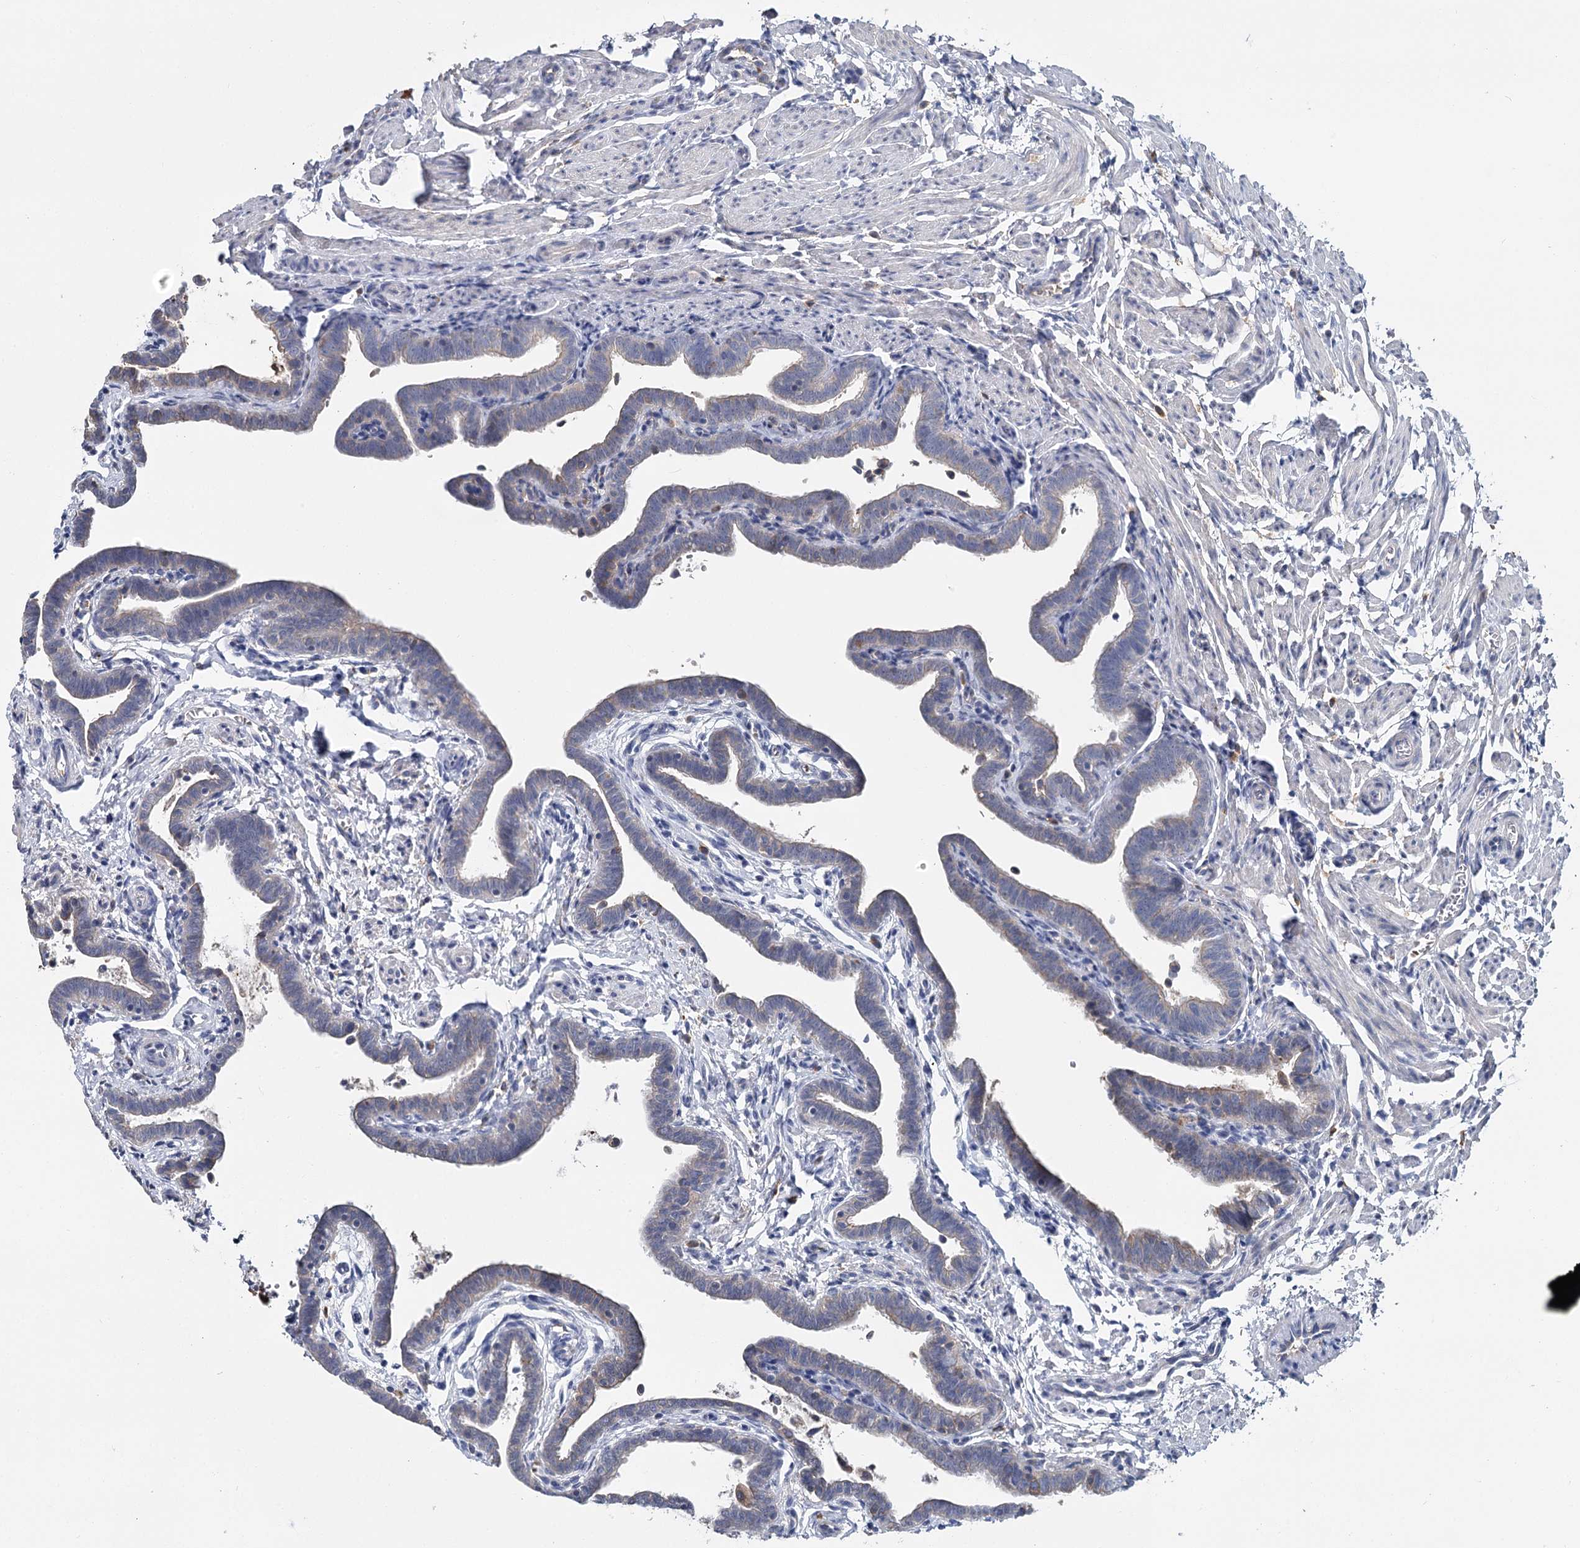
{"staining": {"intensity": "moderate", "quantity": "<25%", "location": "cytoplasmic/membranous"}, "tissue": "fallopian tube", "cell_type": "Glandular cells", "image_type": "normal", "snomed": [{"axis": "morphology", "description": "Normal tissue, NOS"}, {"axis": "topography", "description": "Fallopian tube"}], "caption": "Immunohistochemistry staining of normal fallopian tube, which exhibits low levels of moderate cytoplasmic/membranous staining in about <25% of glandular cells indicating moderate cytoplasmic/membranous protein expression. The staining was performed using DAB (3,3'-diaminobenzidine) (brown) for protein detection and nuclei were counterstained in hematoxylin (blue).", "gene": "ANKRD16", "patient": {"sex": "female", "age": 36}}